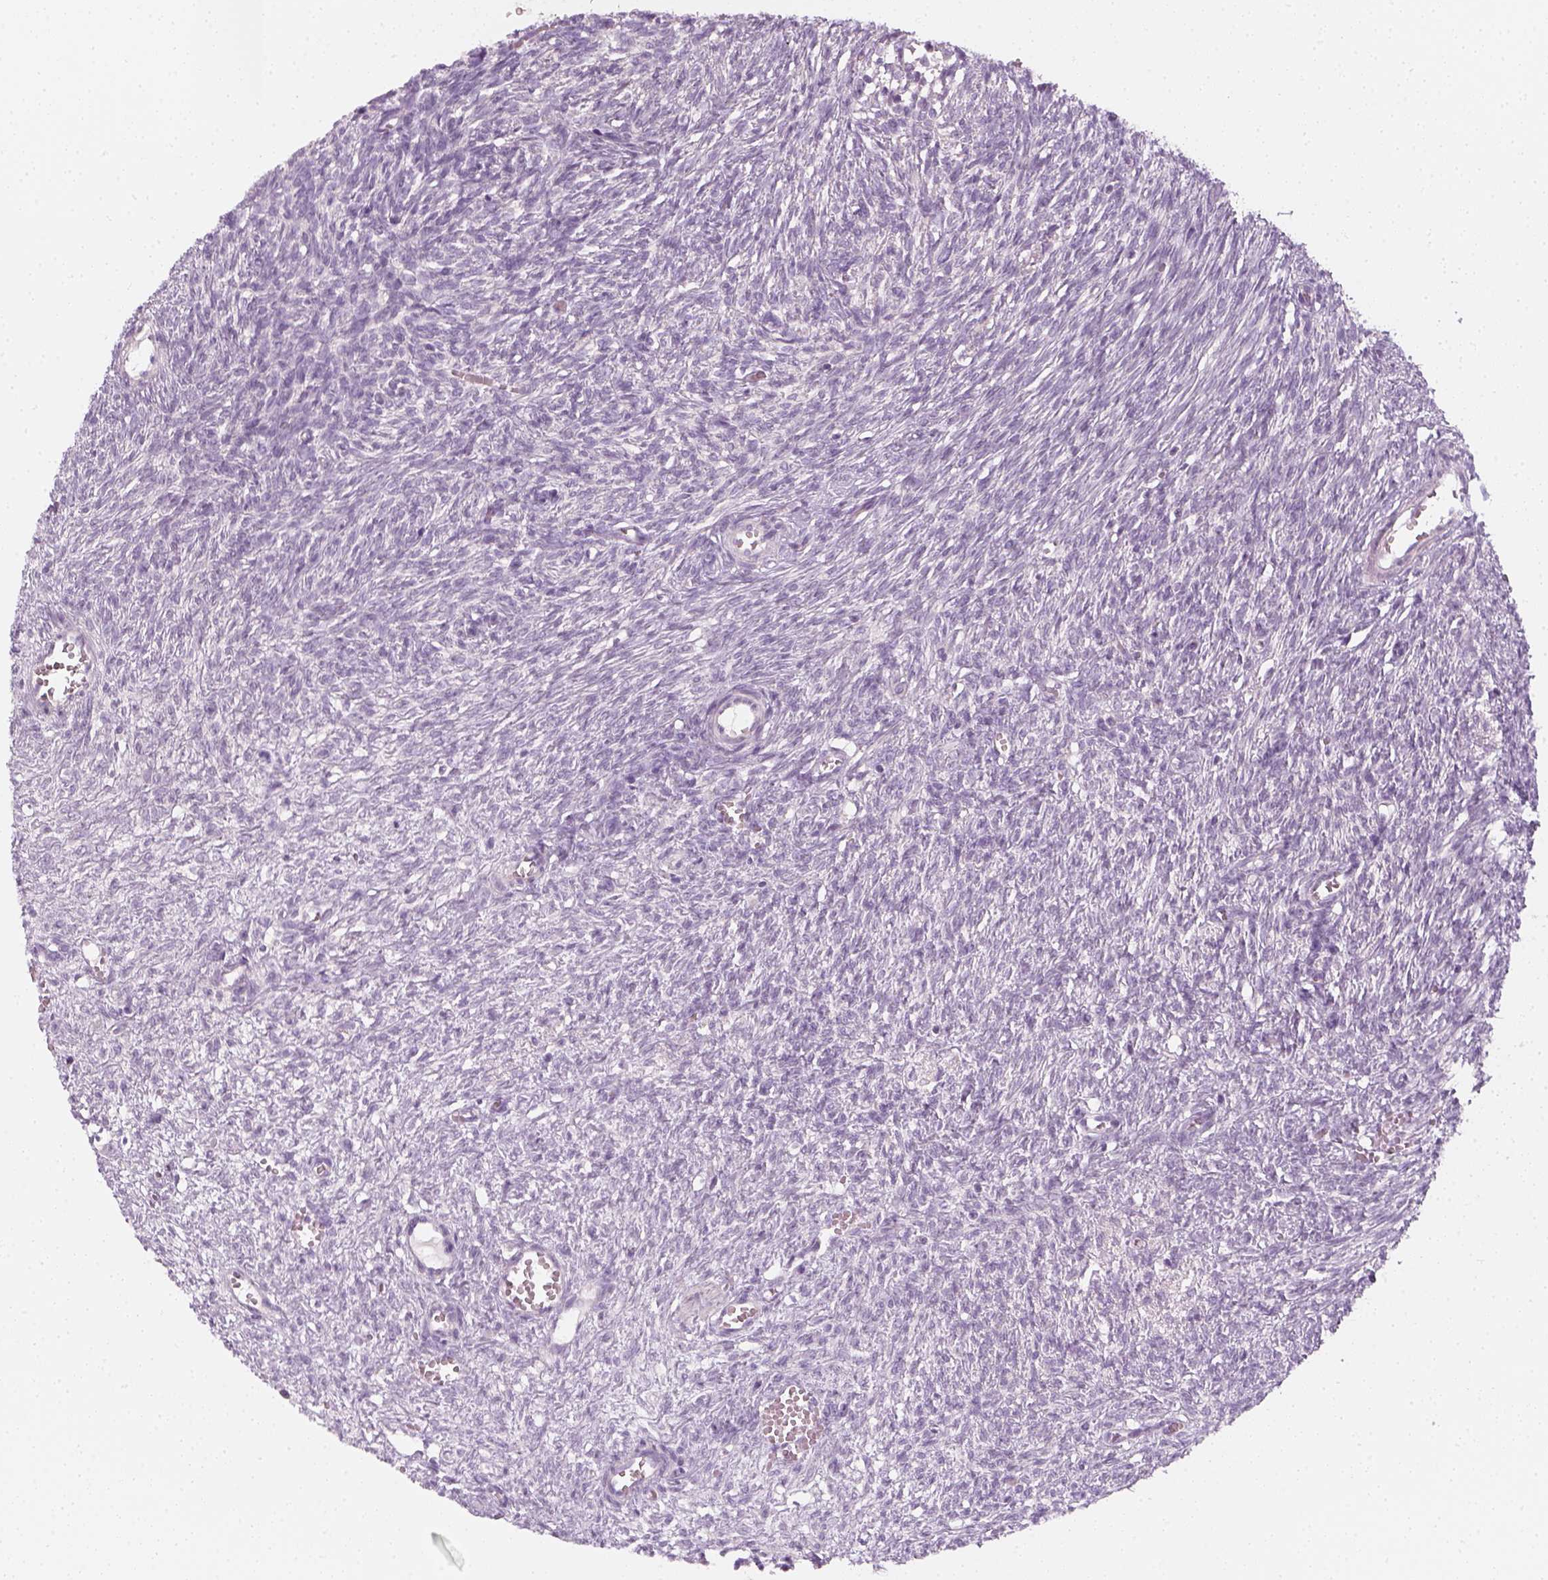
{"staining": {"intensity": "negative", "quantity": "none", "location": "none"}, "tissue": "ovary", "cell_type": "Ovarian stroma cells", "image_type": "normal", "snomed": [{"axis": "morphology", "description": "Normal tissue, NOS"}, {"axis": "topography", "description": "Ovary"}], "caption": "DAB (3,3'-diaminobenzidine) immunohistochemical staining of benign ovary exhibits no significant staining in ovarian stroma cells.", "gene": "PRAME", "patient": {"sex": "female", "age": 46}}